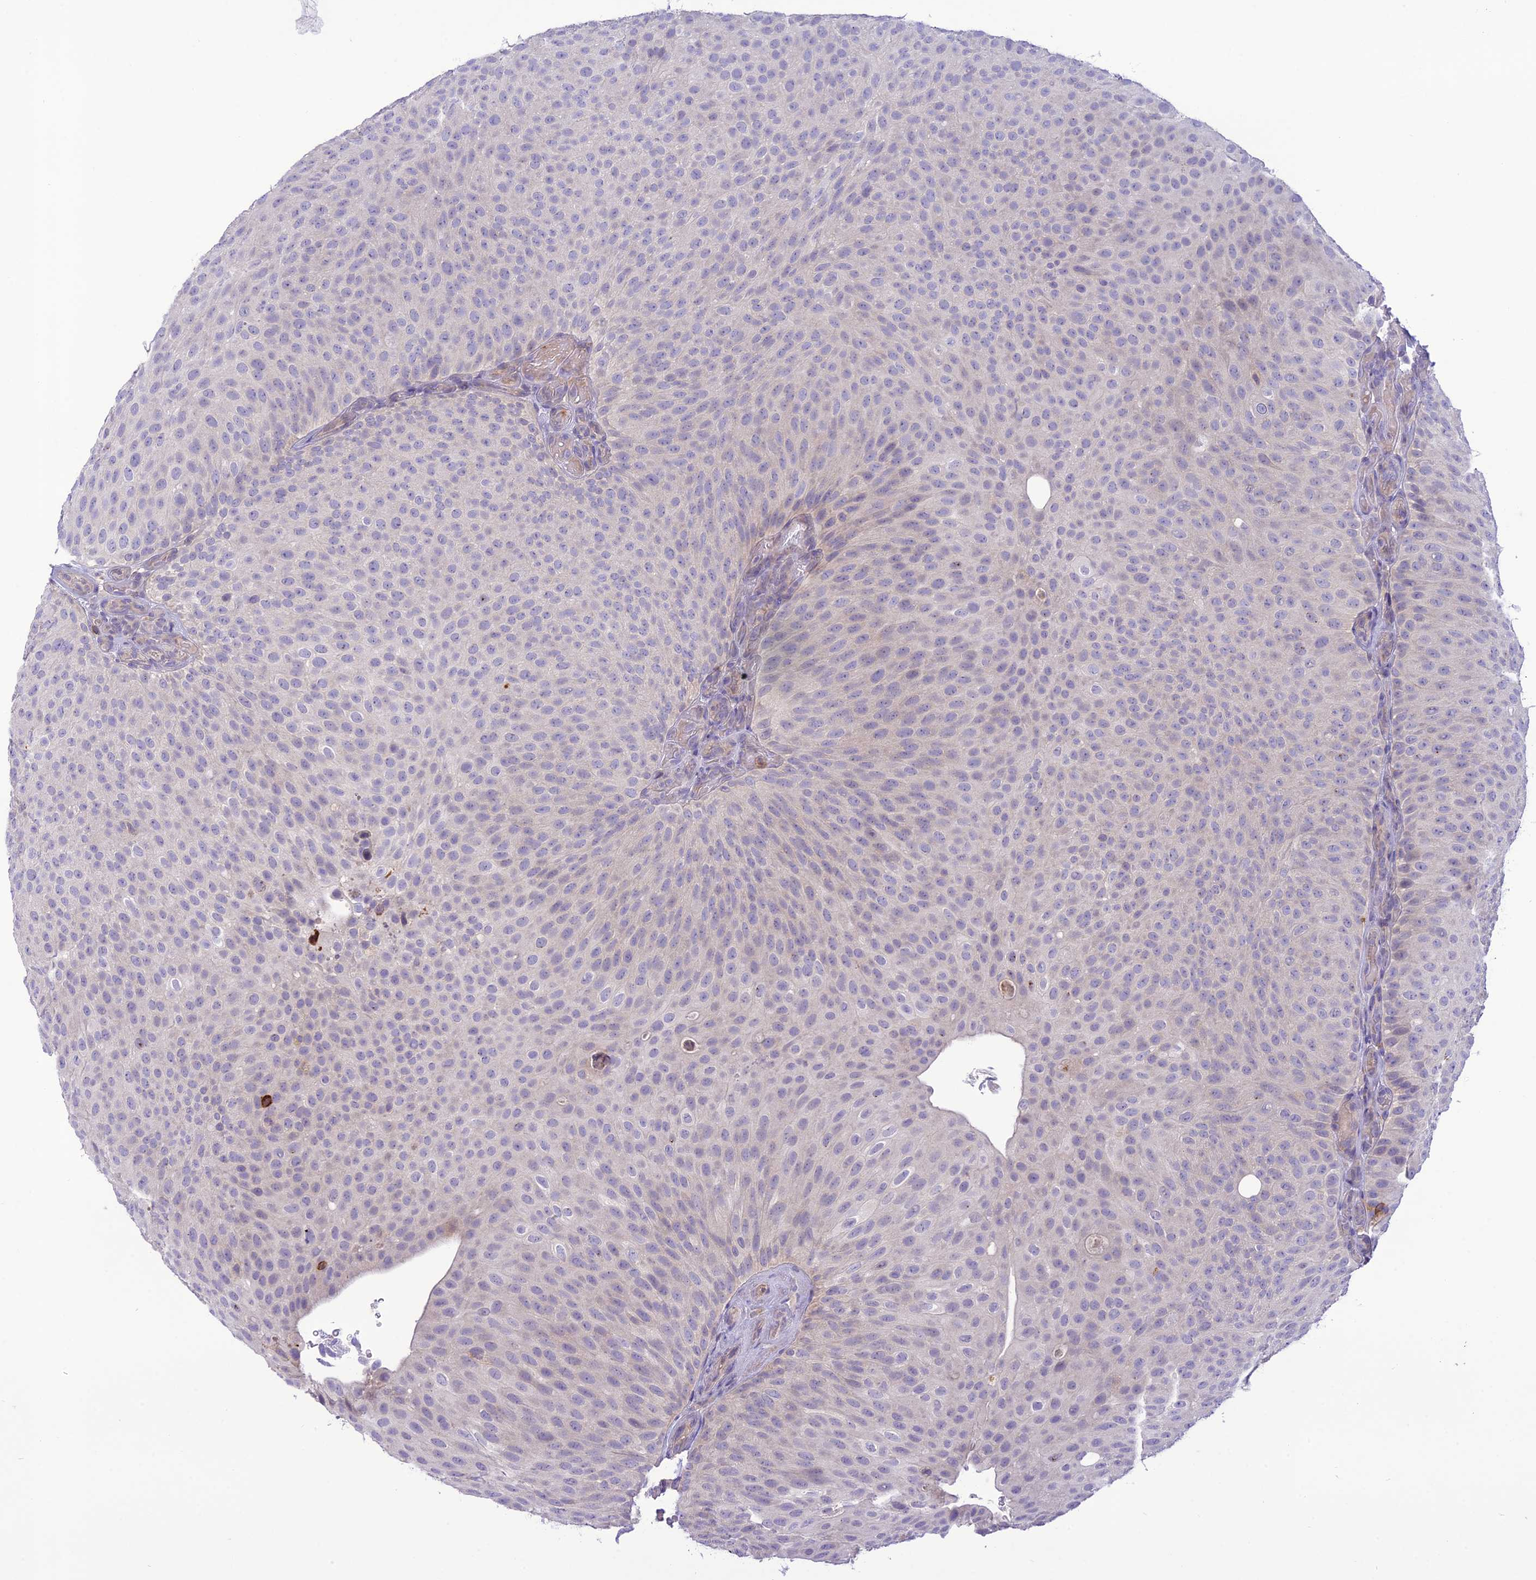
{"staining": {"intensity": "negative", "quantity": "none", "location": "none"}, "tissue": "urothelial cancer", "cell_type": "Tumor cells", "image_type": "cancer", "snomed": [{"axis": "morphology", "description": "Urothelial carcinoma, Low grade"}, {"axis": "topography", "description": "Urinary bladder"}], "caption": "This is an immunohistochemistry (IHC) image of human urothelial cancer. There is no expression in tumor cells.", "gene": "ITGAE", "patient": {"sex": "male", "age": 78}}